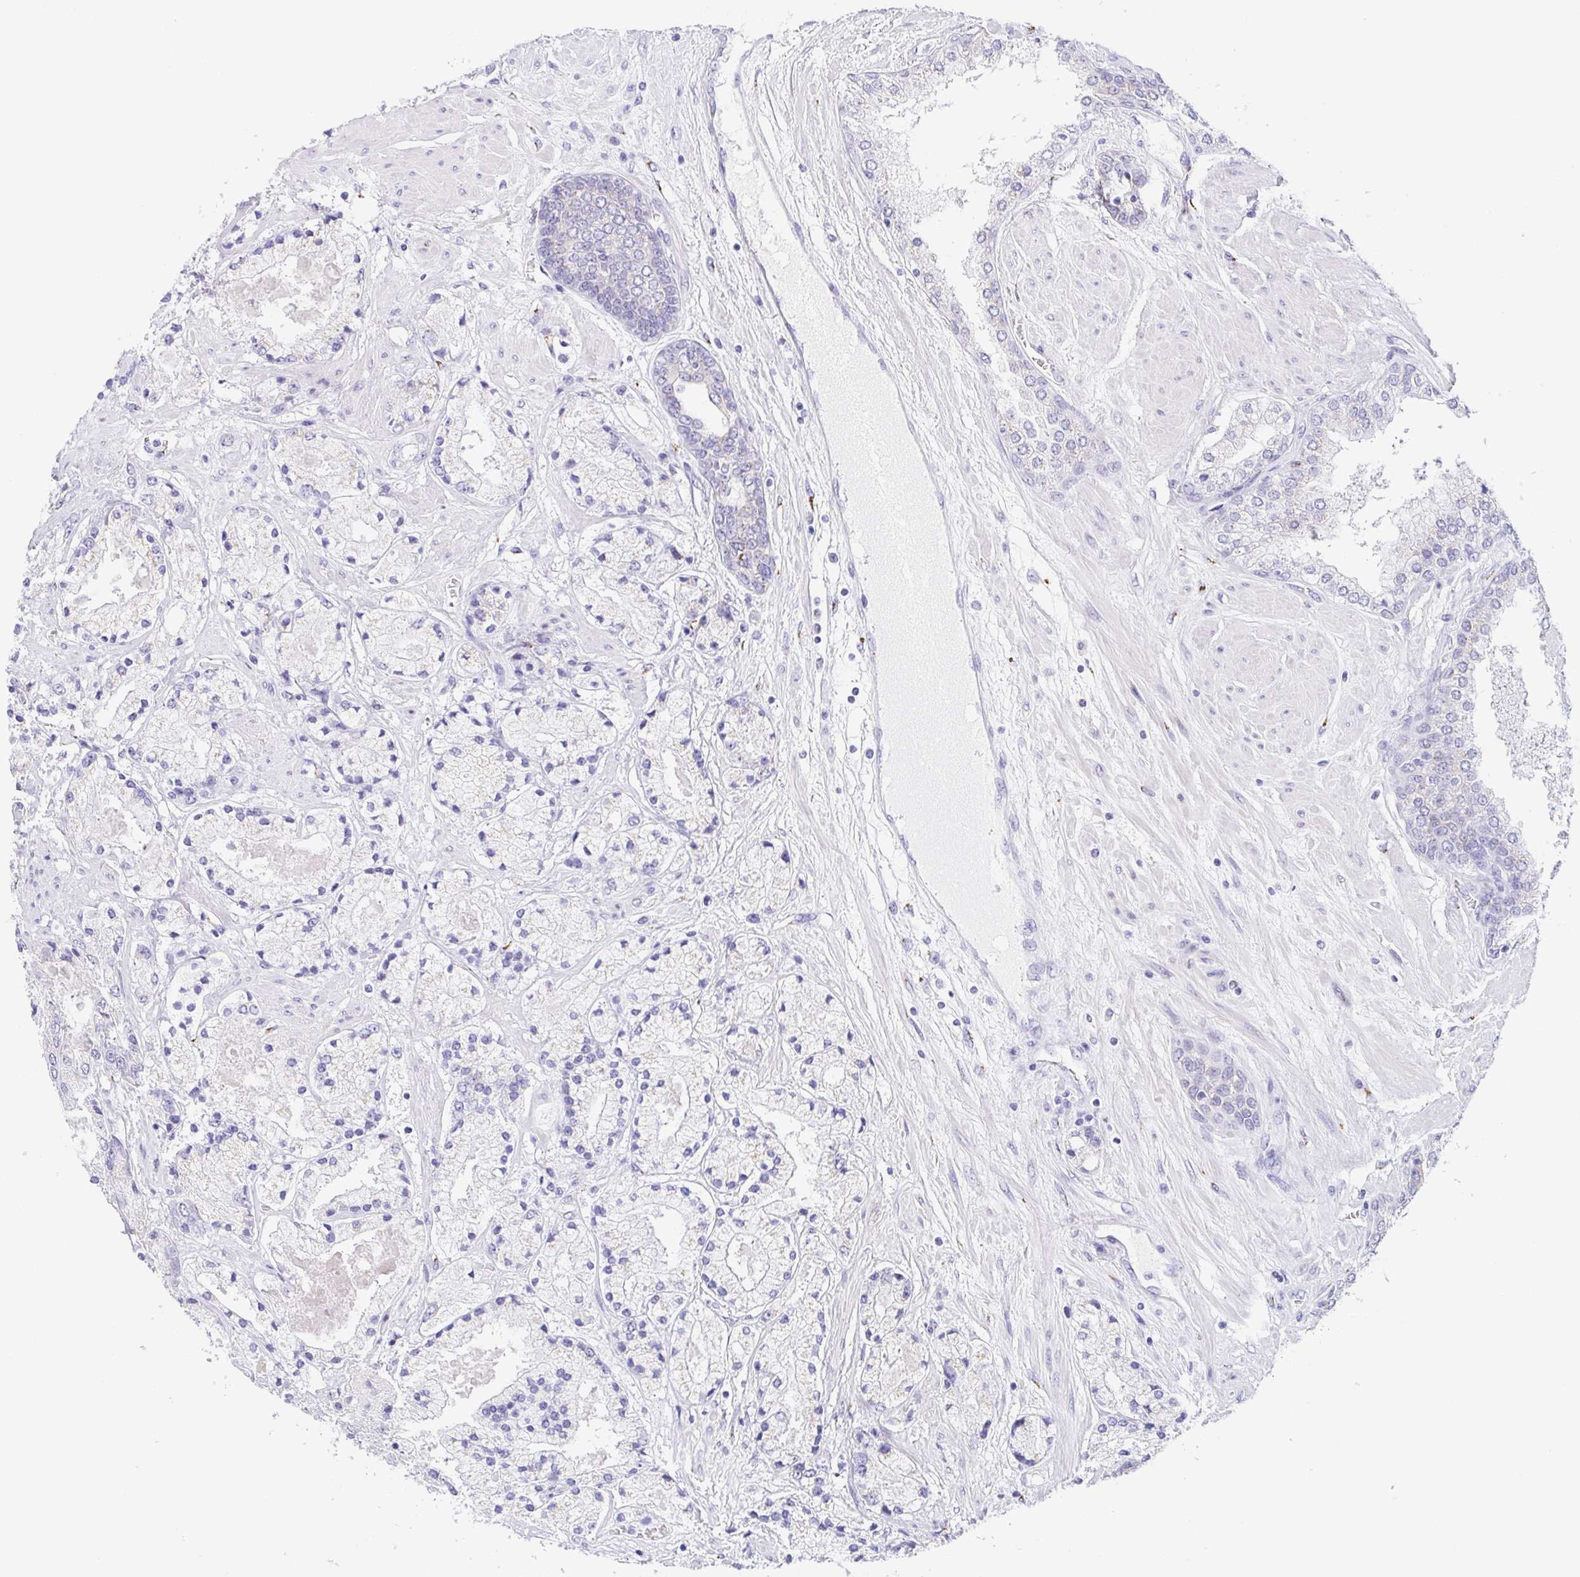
{"staining": {"intensity": "weak", "quantity": "<25%", "location": "cytoplasmic/membranous"}, "tissue": "prostate cancer", "cell_type": "Tumor cells", "image_type": "cancer", "snomed": [{"axis": "morphology", "description": "Adenocarcinoma, High grade"}, {"axis": "topography", "description": "Prostate"}], "caption": "Micrograph shows no protein expression in tumor cells of prostate high-grade adenocarcinoma tissue.", "gene": "SULT1B1", "patient": {"sex": "male", "age": 67}}